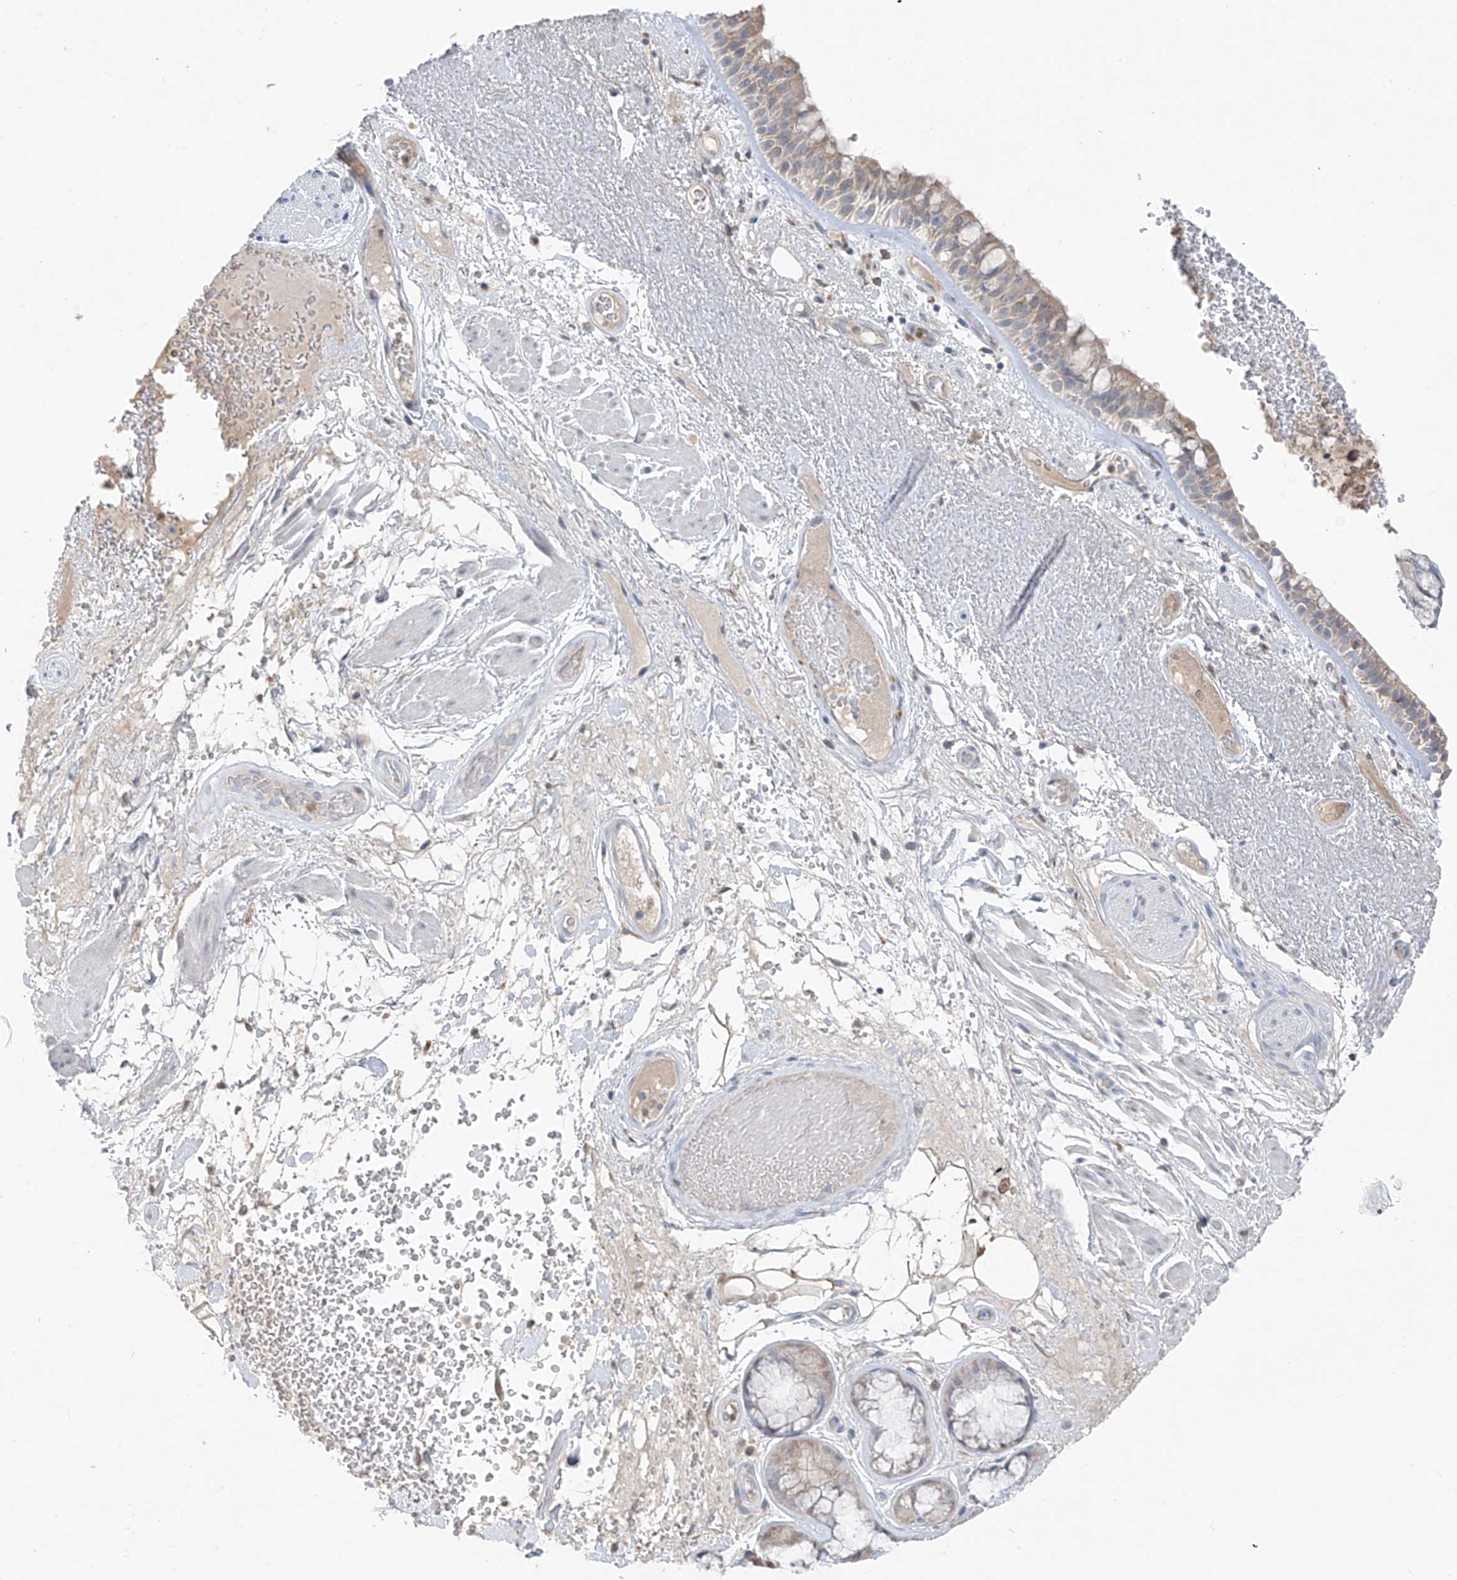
{"staining": {"intensity": "weak", "quantity": ">75%", "location": "cytoplasmic/membranous,nuclear"}, "tissue": "bronchus", "cell_type": "Respiratory epithelial cells", "image_type": "normal", "snomed": [{"axis": "morphology", "description": "Normal tissue, NOS"}, {"axis": "morphology", "description": "Squamous cell carcinoma, NOS"}, {"axis": "topography", "description": "Lymph node"}, {"axis": "topography", "description": "Bronchus"}, {"axis": "topography", "description": "Lung"}], "caption": "Protein staining demonstrates weak cytoplasmic/membranous,nuclear positivity in about >75% of respiratory epithelial cells in benign bronchus. (DAB IHC, brown staining for protein, blue staining for nuclei).", "gene": "CYP4V2", "patient": {"sex": "male", "age": 66}}